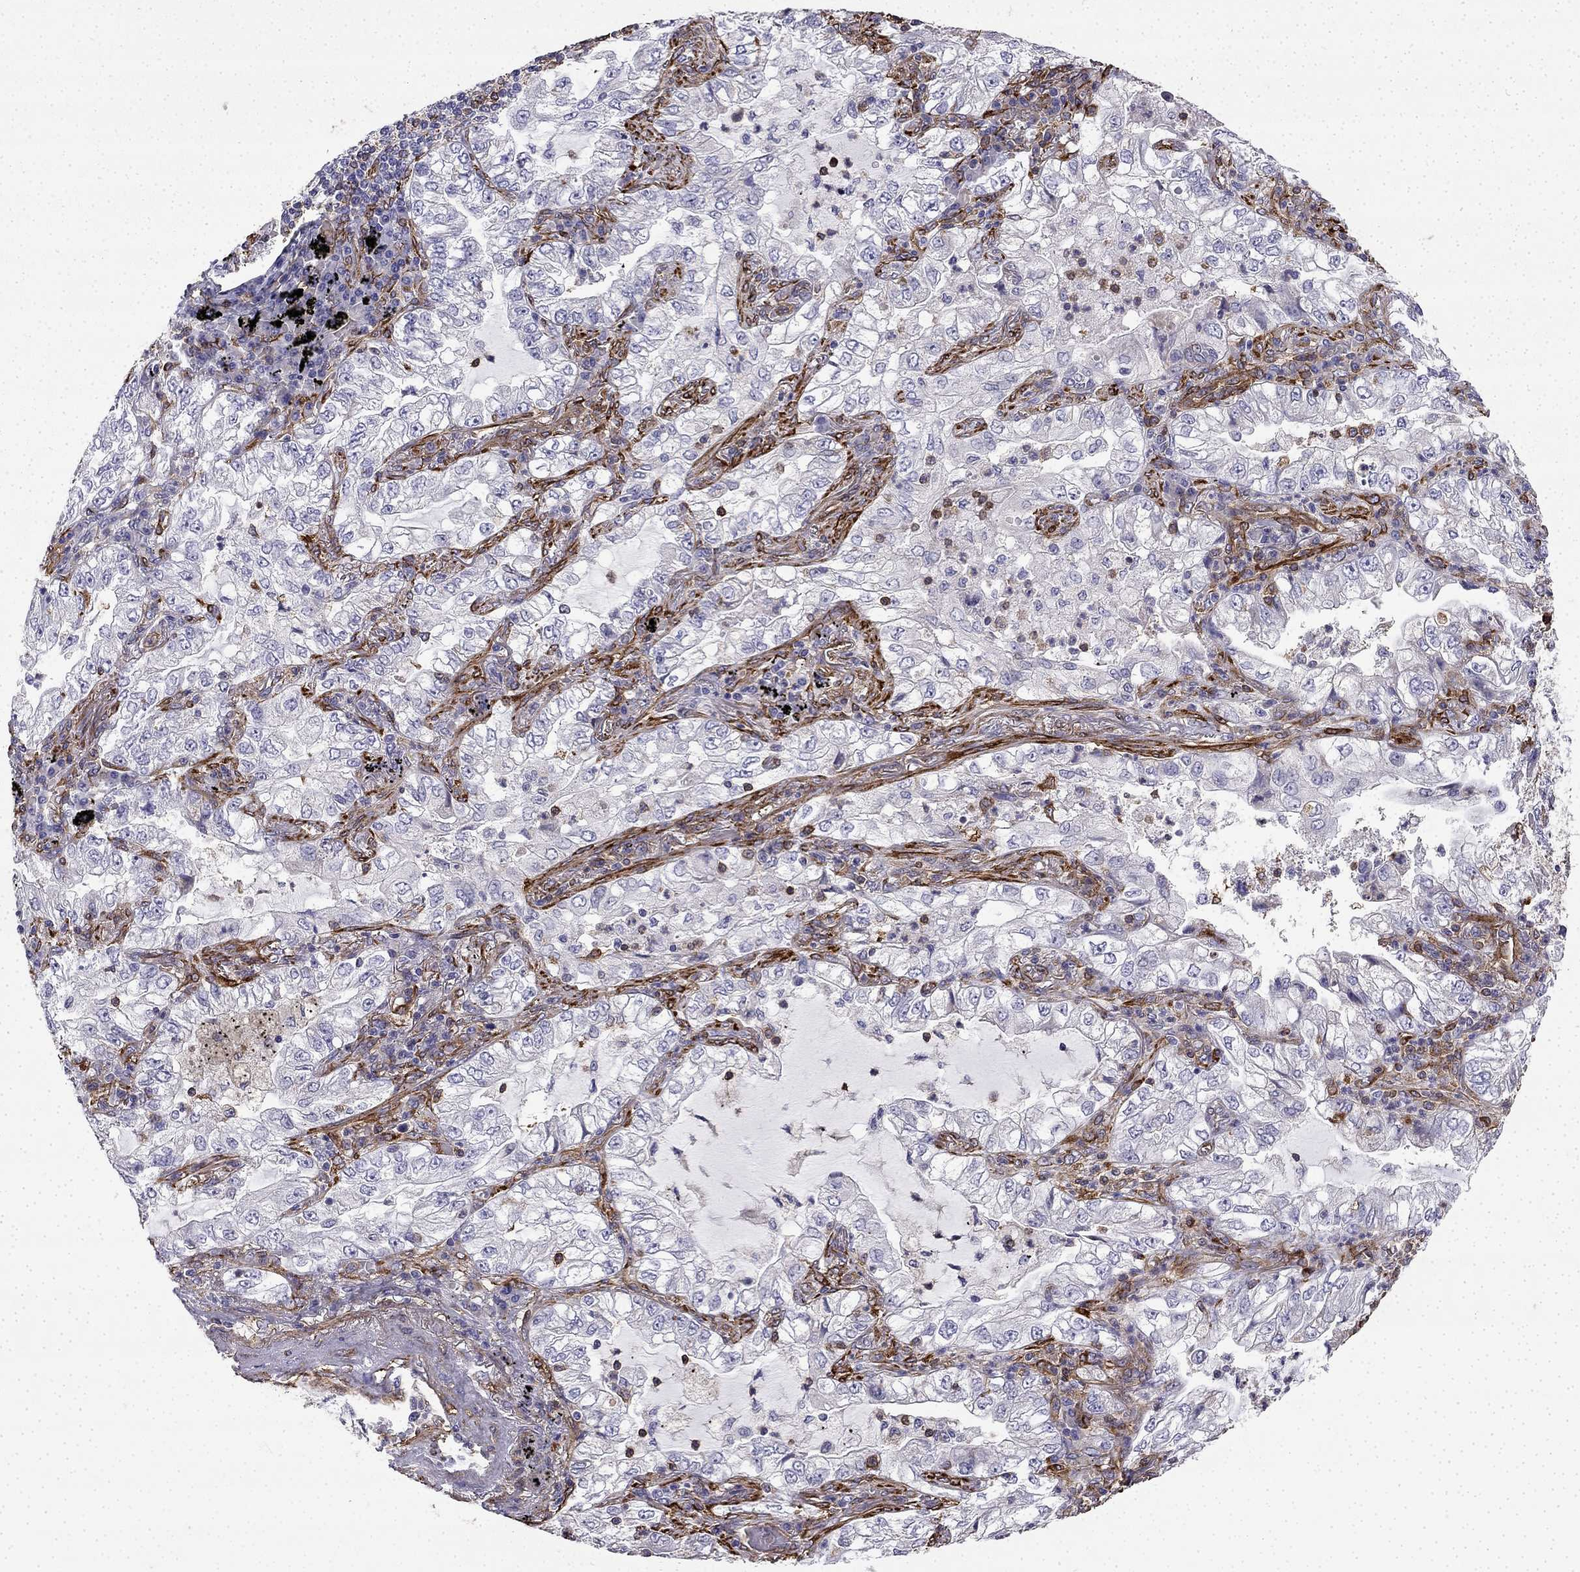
{"staining": {"intensity": "negative", "quantity": "none", "location": "none"}, "tissue": "lung cancer", "cell_type": "Tumor cells", "image_type": "cancer", "snomed": [{"axis": "morphology", "description": "Adenocarcinoma, NOS"}, {"axis": "topography", "description": "Lung"}], "caption": "Image shows no protein staining in tumor cells of lung adenocarcinoma tissue.", "gene": "MAP4", "patient": {"sex": "female", "age": 73}}